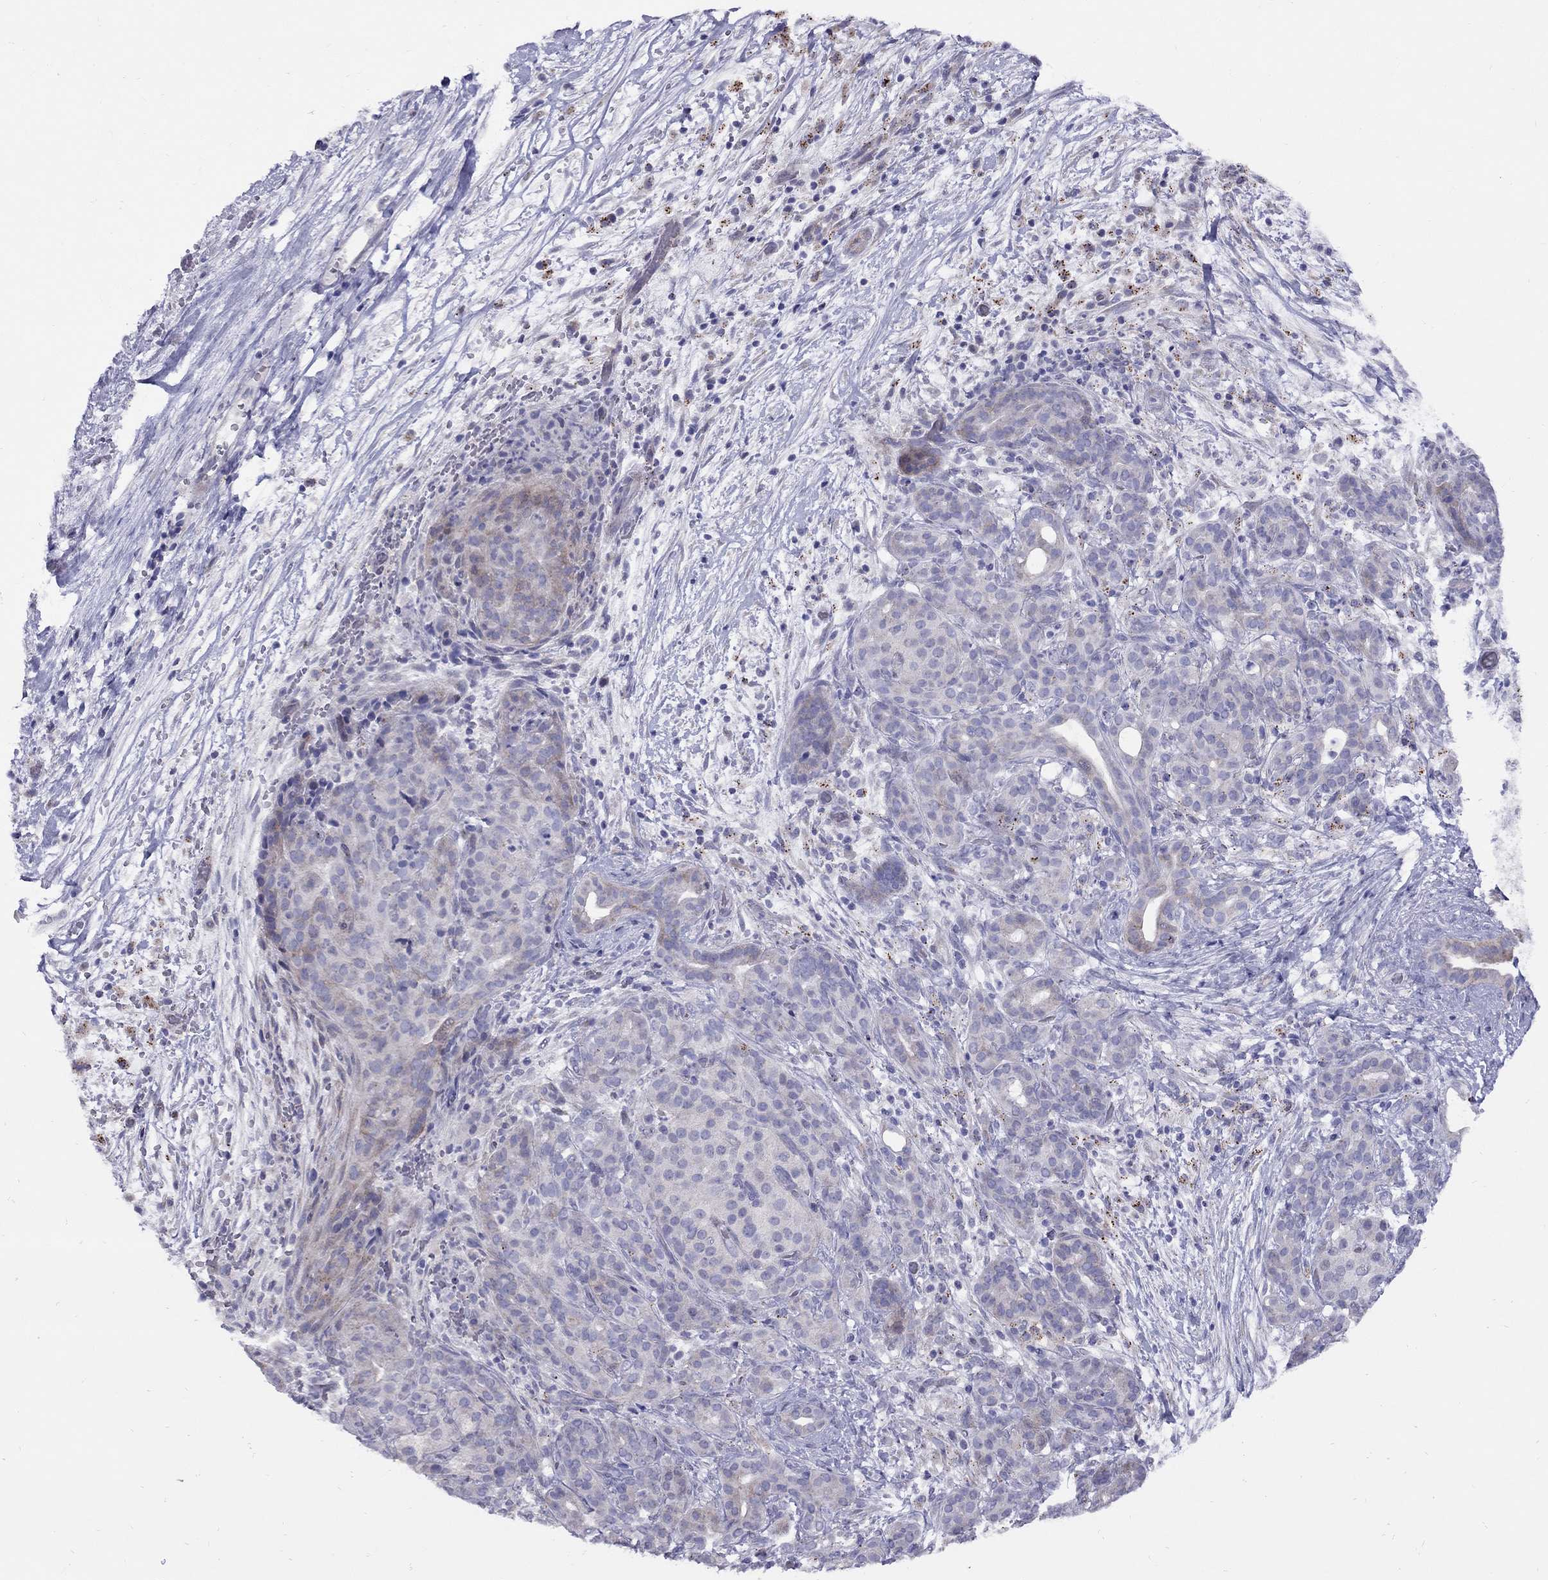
{"staining": {"intensity": "weak", "quantity": "<25%", "location": "cytoplasmic/membranous"}, "tissue": "pancreatic cancer", "cell_type": "Tumor cells", "image_type": "cancer", "snomed": [{"axis": "morphology", "description": "Adenocarcinoma, NOS"}, {"axis": "topography", "description": "Pancreas"}], "caption": "Image shows no significant protein staining in tumor cells of adenocarcinoma (pancreatic).", "gene": "MAGEB4", "patient": {"sex": "male", "age": 44}}